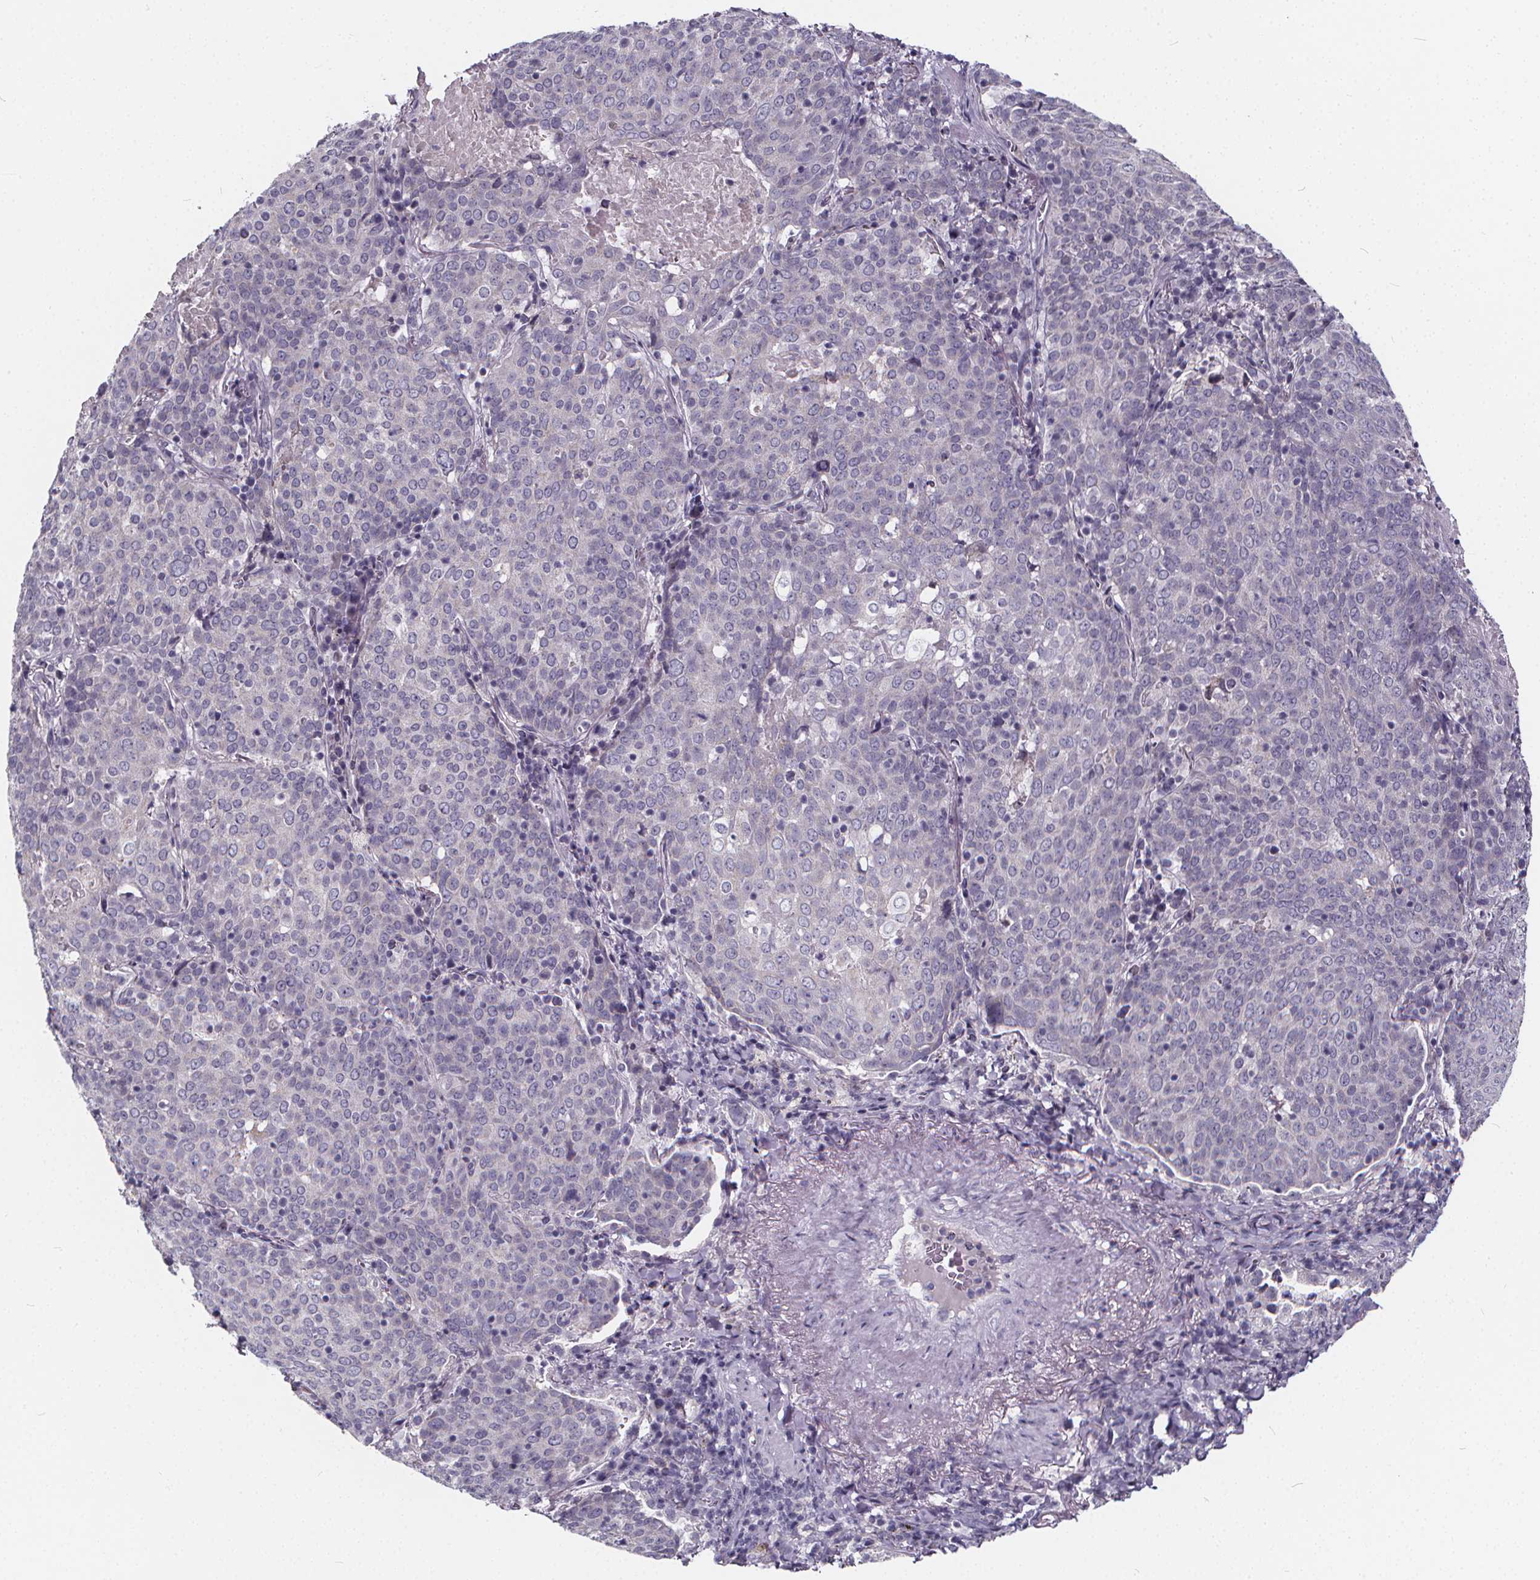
{"staining": {"intensity": "negative", "quantity": "none", "location": "none"}, "tissue": "lung cancer", "cell_type": "Tumor cells", "image_type": "cancer", "snomed": [{"axis": "morphology", "description": "Squamous cell carcinoma, NOS"}, {"axis": "topography", "description": "Lung"}], "caption": "Tumor cells are negative for brown protein staining in squamous cell carcinoma (lung).", "gene": "SPEF2", "patient": {"sex": "male", "age": 82}}